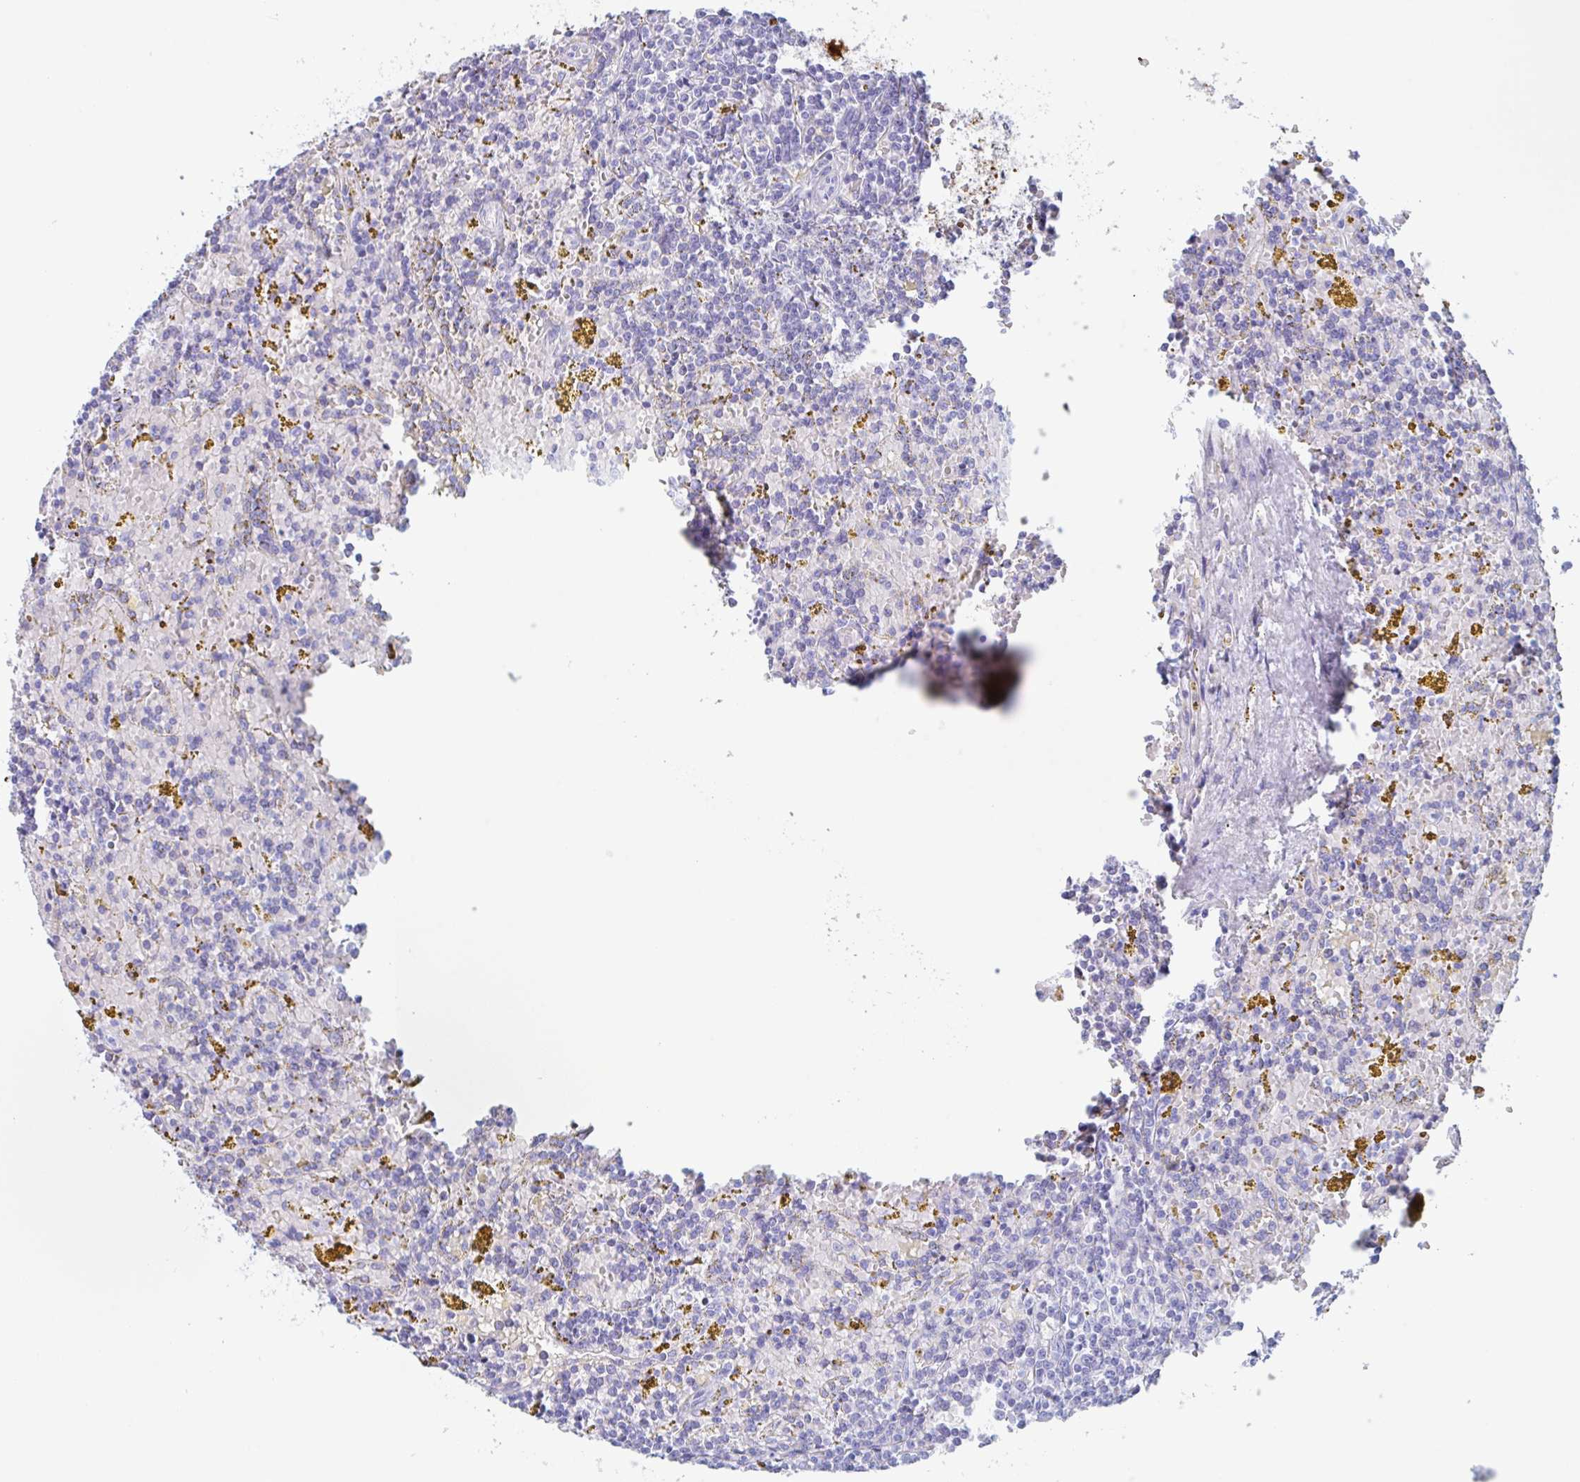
{"staining": {"intensity": "negative", "quantity": "none", "location": "none"}, "tissue": "lymphoma", "cell_type": "Tumor cells", "image_type": "cancer", "snomed": [{"axis": "morphology", "description": "Malignant lymphoma, non-Hodgkin's type, Low grade"}, {"axis": "topography", "description": "Spleen"}, {"axis": "topography", "description": "Lymph node"}], "caption": "An image of human lymphoma is negative for staining in tumor cells.", "gene": "ZPBP", "patient": {"sex": "female", "age": 66}}